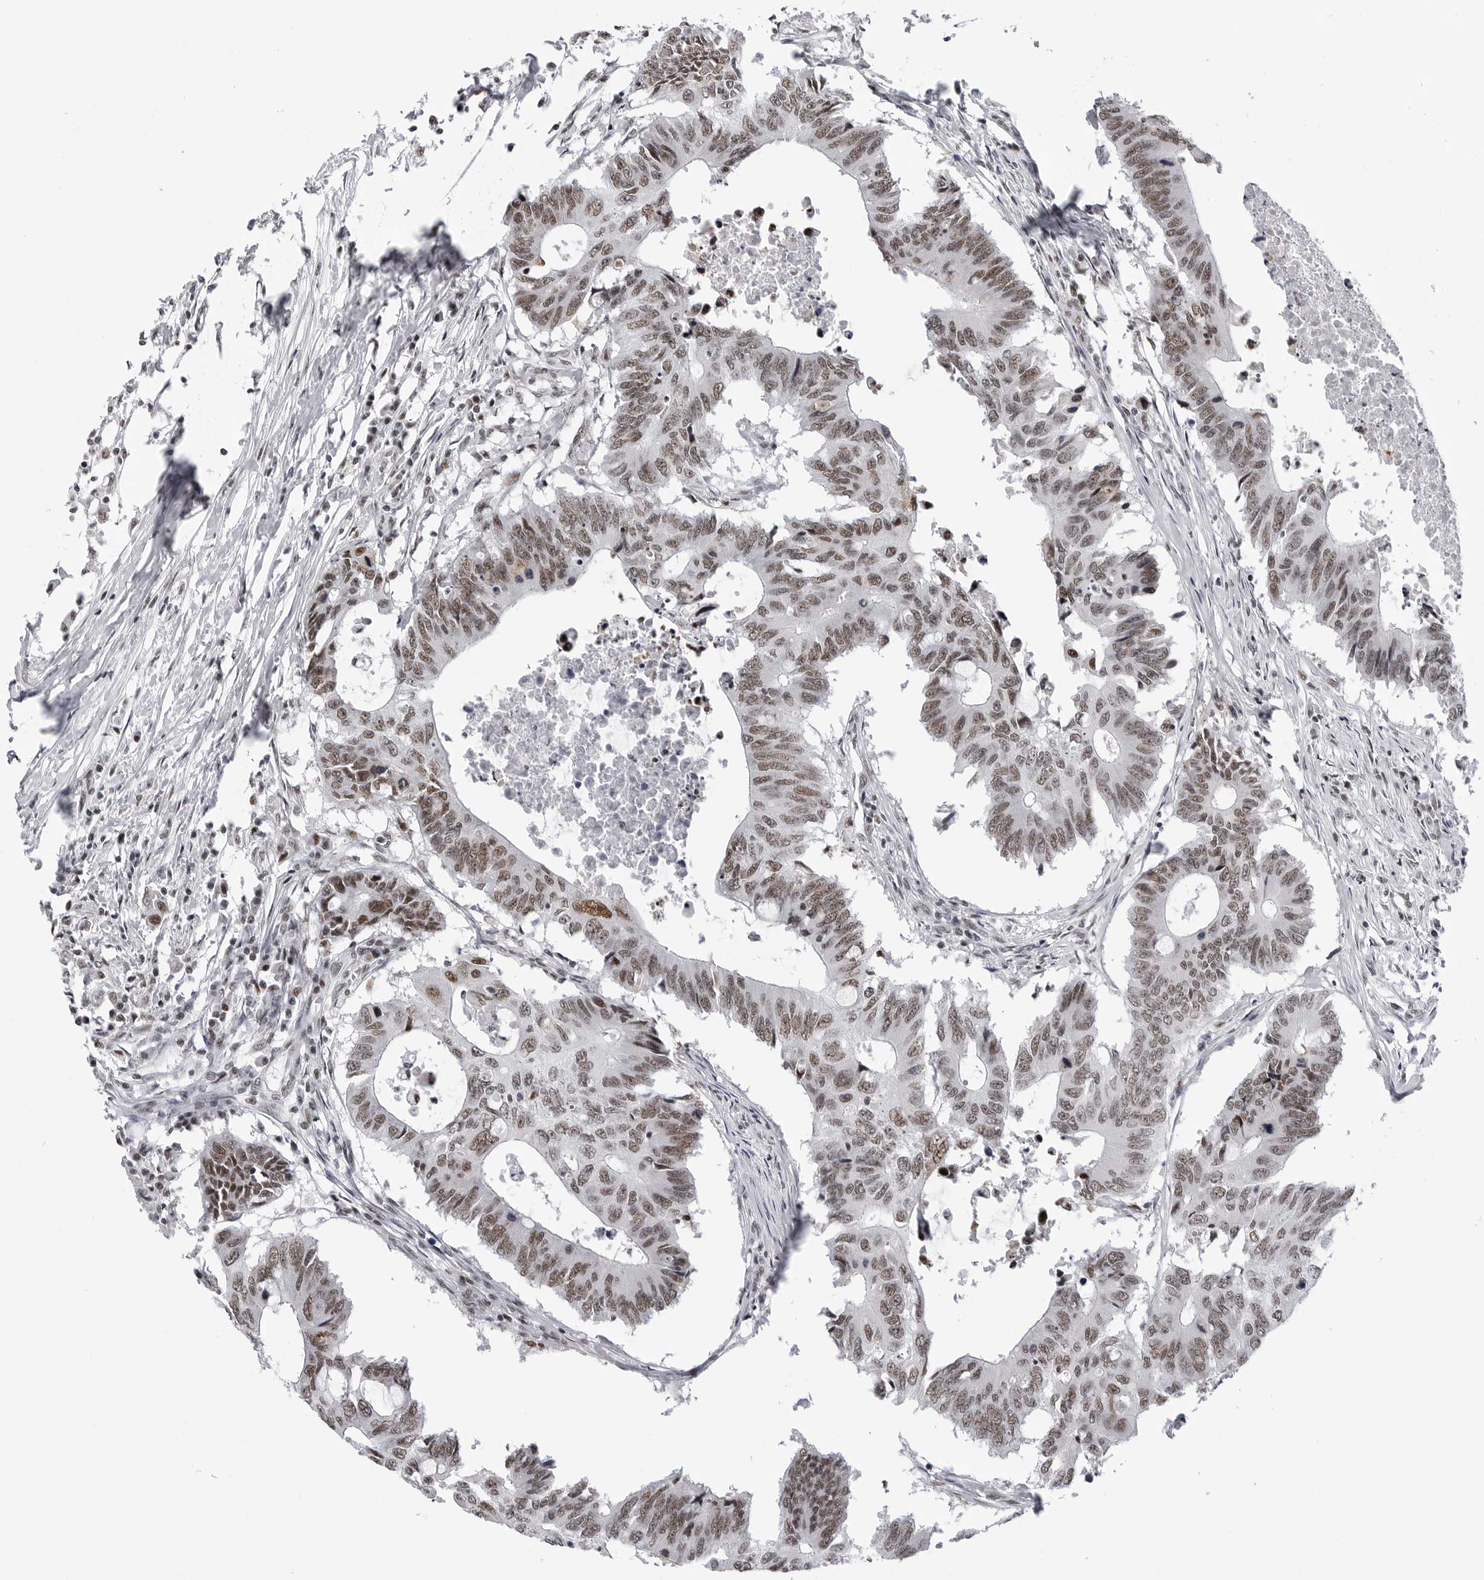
{"staining": {"intensity": "moderate", "quantity": ">75%", "location": "nuclear"}, "tissue": "colorectal cancer", "cell_type": "Tumor cells", "image_type": "cancer", "snomed": [{"axis": "morphology", "description": "Adenocarcinoma, NOS"}, {"axis": "topography", "description": "Colon"}], "caption": "Moderate nuclear expression for a protein is identified in approximately >75% of tumor cells of colorectal cancer (adenocarcinoma) using immunohistochemistry (IHC).", "gene": "SF3B4", "patient": {"sex": "male", "age": 71}}